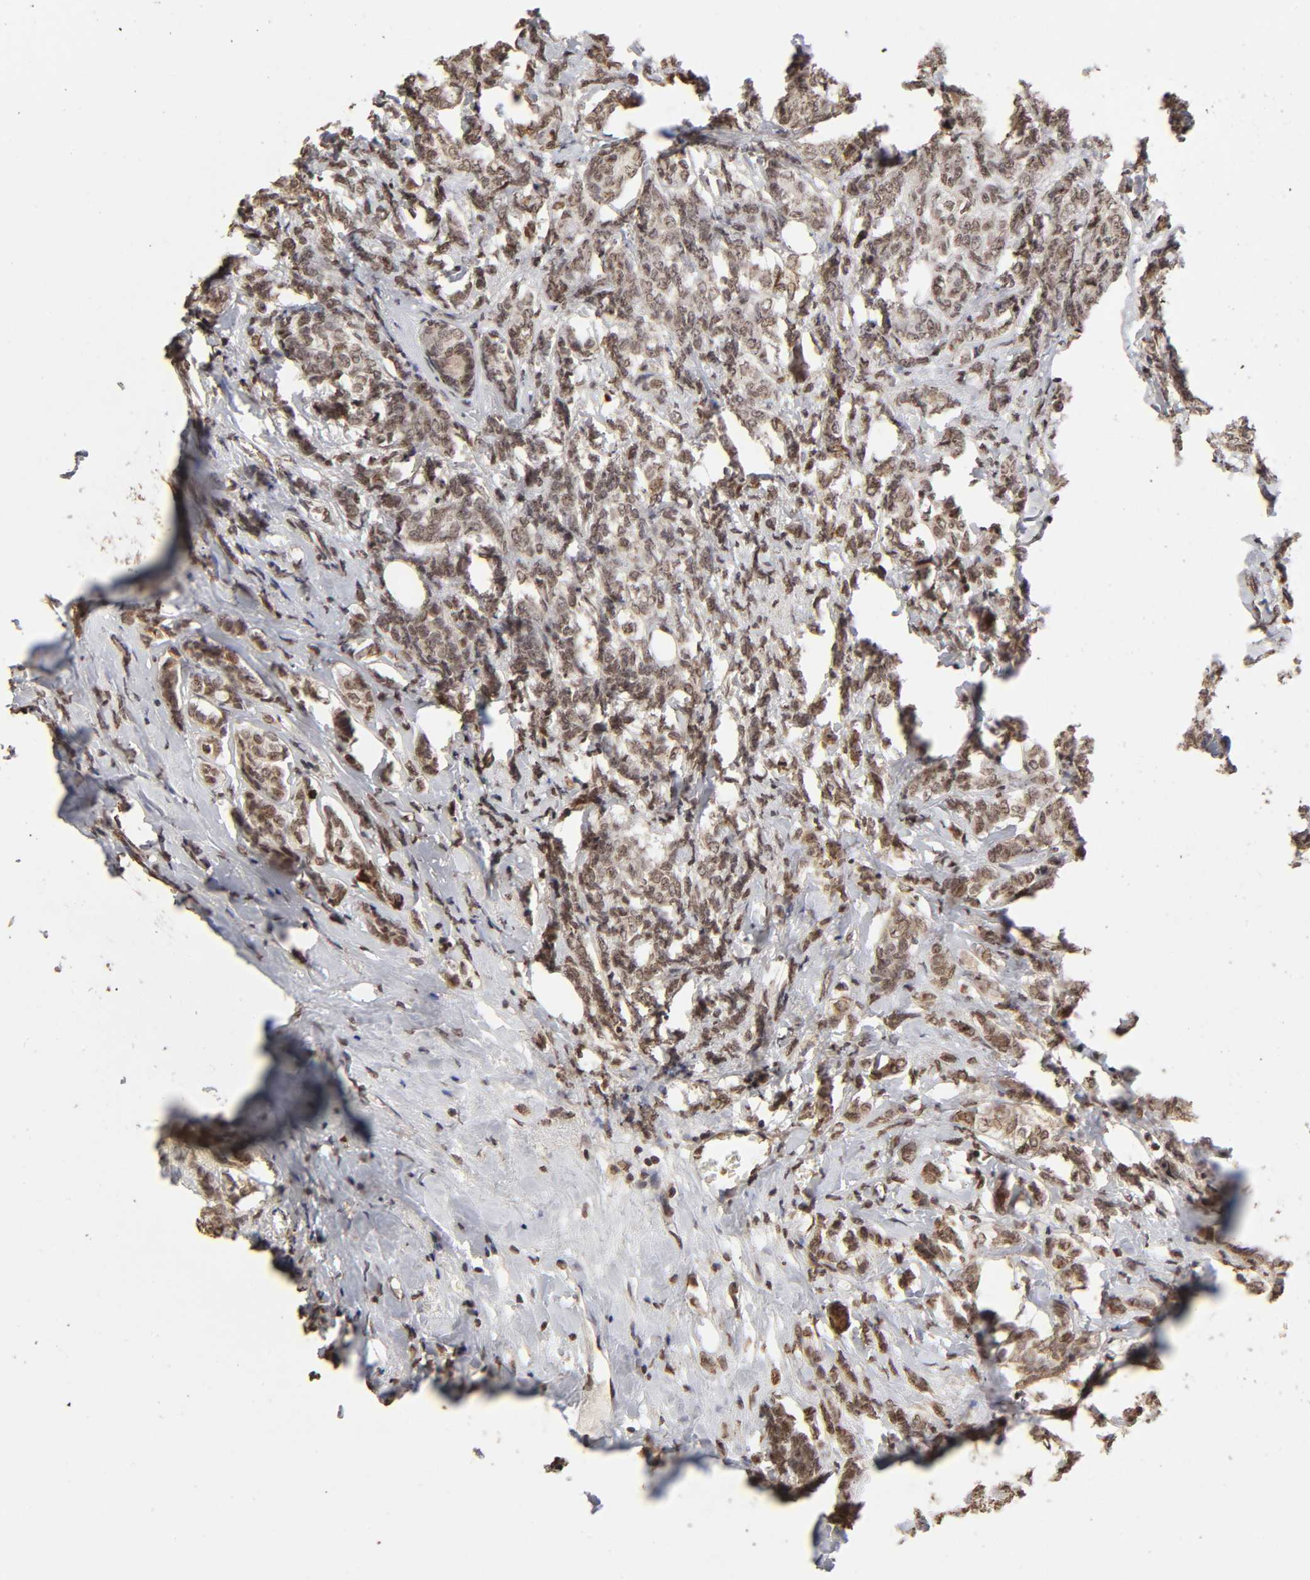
{"staining": {"intensity": "moderate", "quantity": ">75%", "location": "cytoplasmic/membranous,nuclear"}, "tissue": "breast cancer", "cell_type": "Tumor cells", "image_type": "cancer", "snomed": [{"axis": "morphology", "description": "Lobular carcinoma"}, {"axis": "topography", "description": "Breast"}], "caption": "Human lobular carcinoma (breast) stained with a brown dye displays moderate cytoplasmic/membranous and nuclear positive staining in about >75% of tumor cells.", "gene": "MLLT6", "patient": {"sex": "female", "age": 60}}